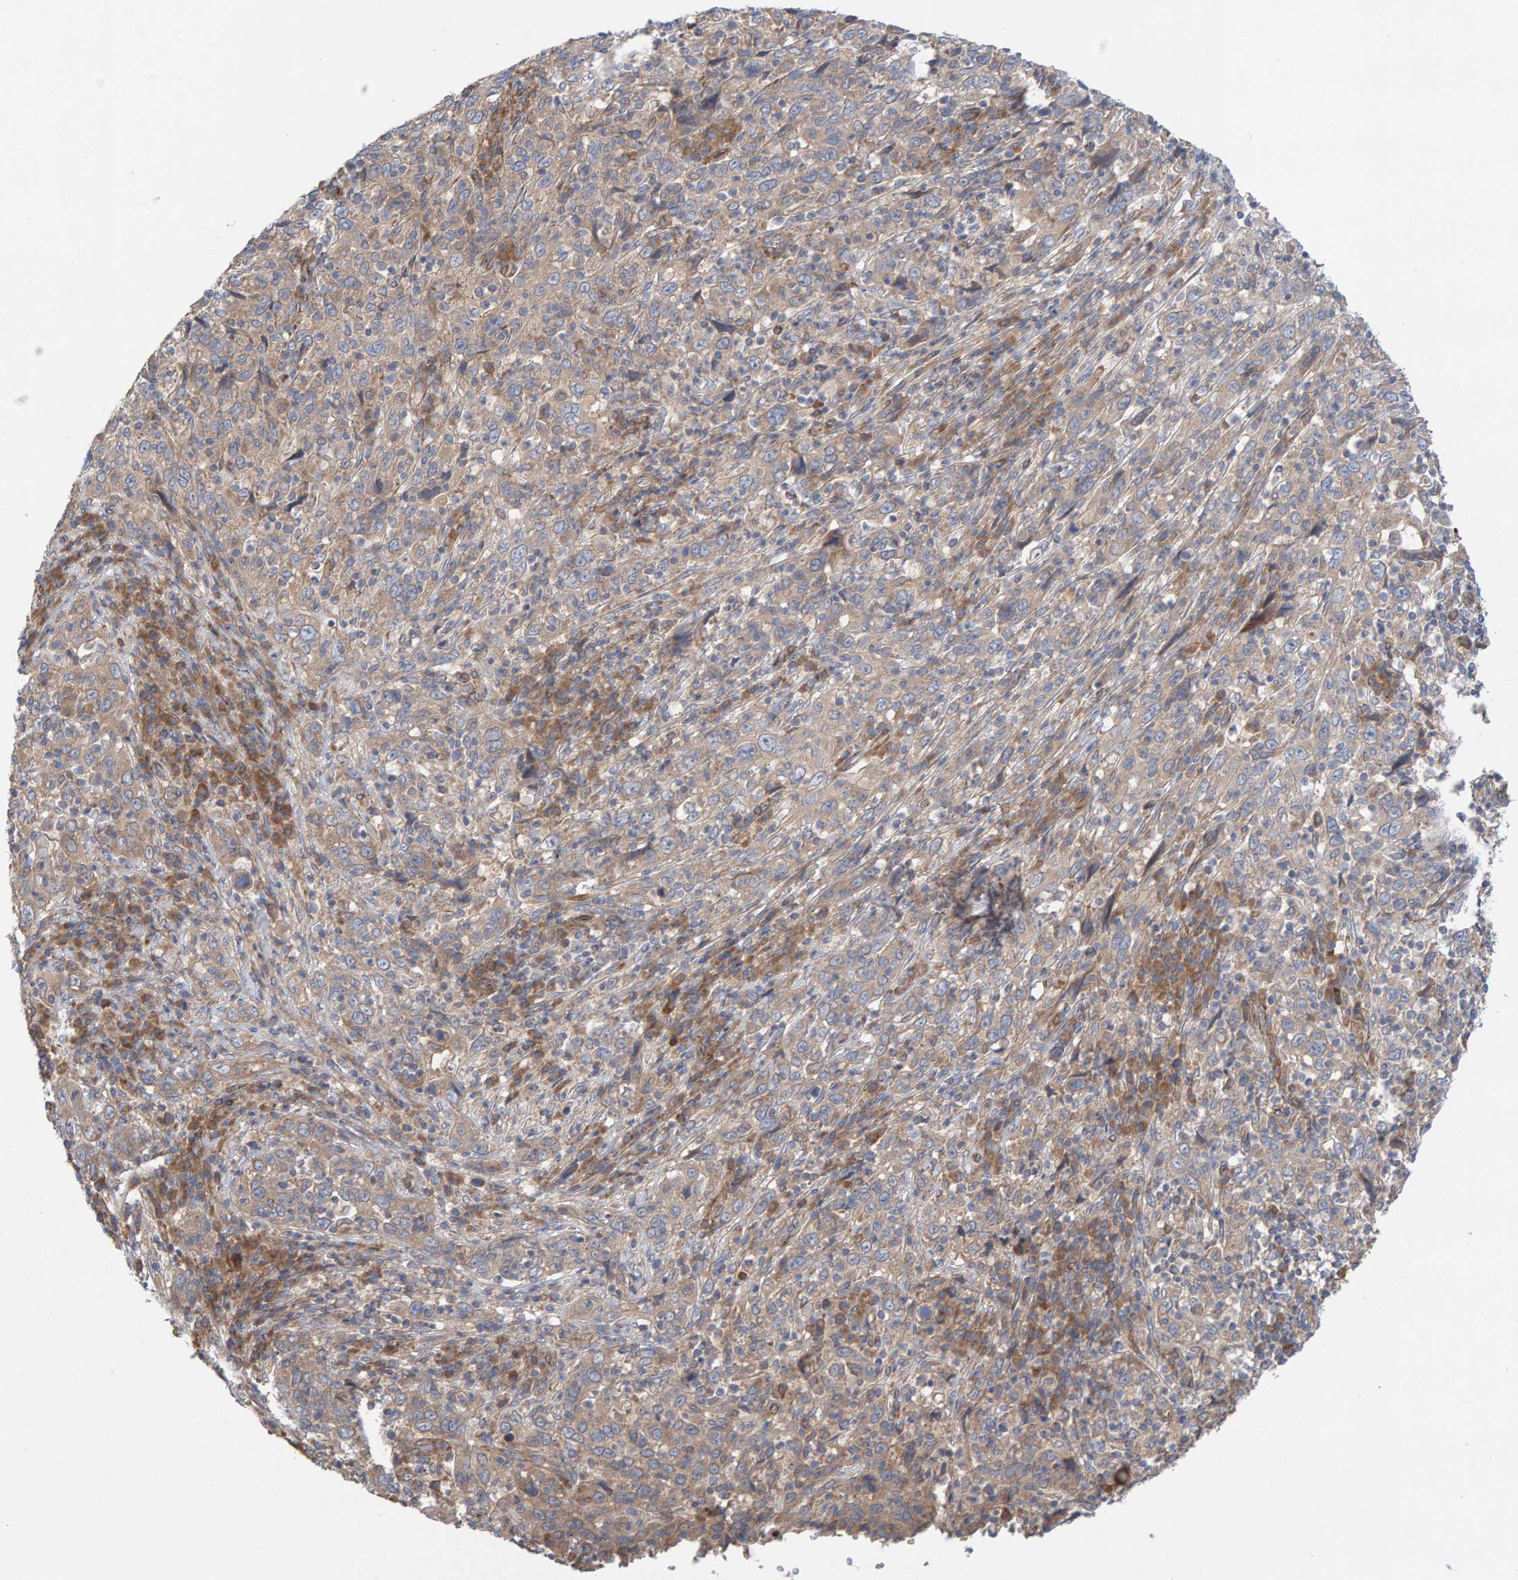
{"staining": {"intensity": "weak", "quantity": ">75%", "location": "cytoplasmic/membranous"}, "tissue": "cervical cancer", "cell_type": "Tumor cells", "image_type": "cancer", "snomed": [{"axis": "morphology", "description": "Squamous cell carcinoma, NOS"}, {"axis": "topography", "description": "Cervix"}], "caption": "Cervical cancer (squamous cell carcinoma) stained with a protein marker shows weak staining in tumor cells.", "gene": "CDK5RAP3", "patient": {"sex": "female", "age": 46}}